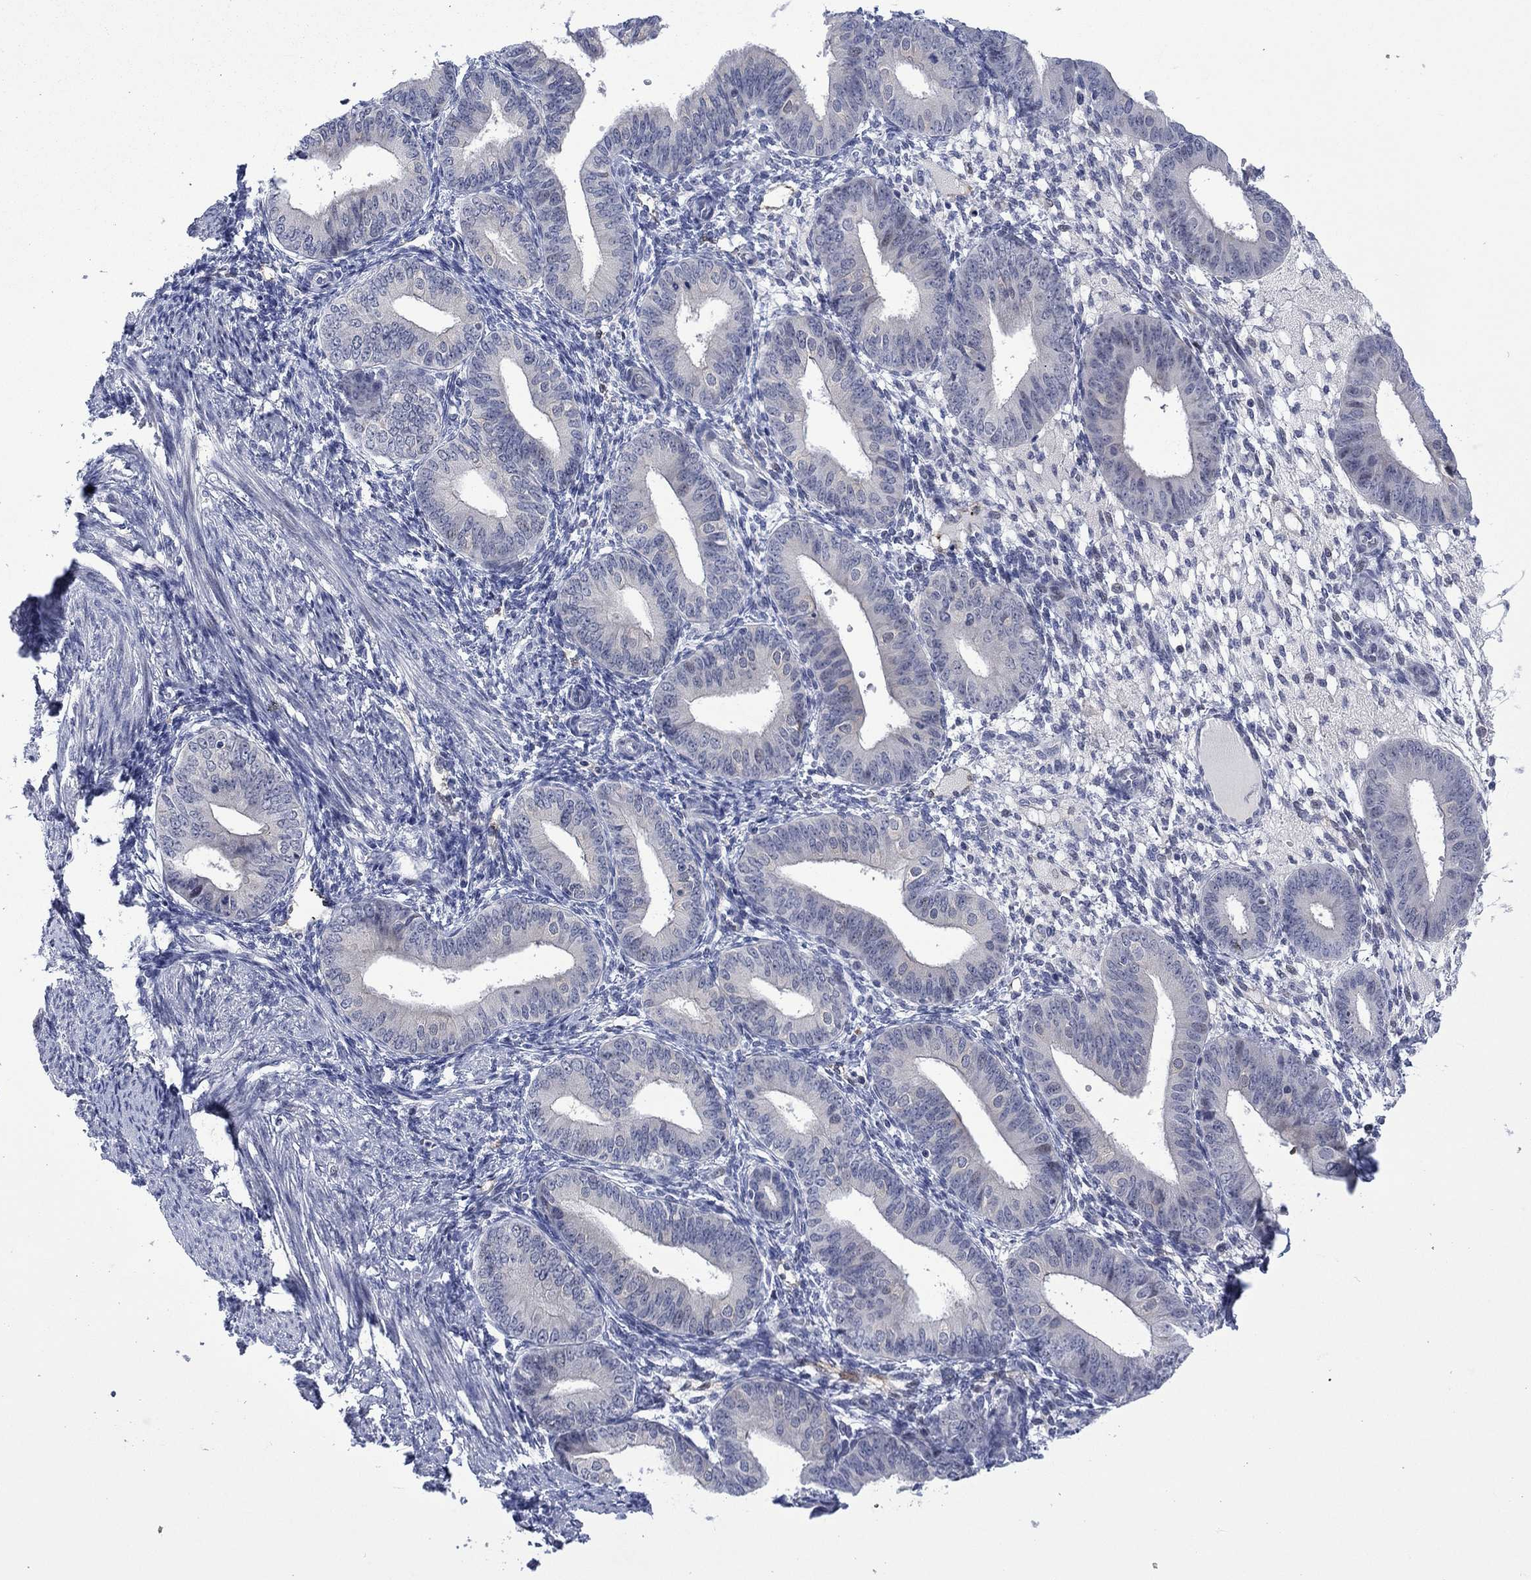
{"staining": {"intensity": "negative", "quantity": "none", "location": "none"}, "tissue": "endometrium", "cell_type": "Cells in endometrial stroma", "image_type": "normal", "snomed": [{"axis": "morphology", "description": "Normal tissue, NOS"}, {"axis": "topography", "description": "Endometrium"}], "caption": "An image of endometrium stained for a protein shows no brown staining in cells in endometrial stroma.", "gene": "AGL", "patient": {"sex": "female", "age": 39}}